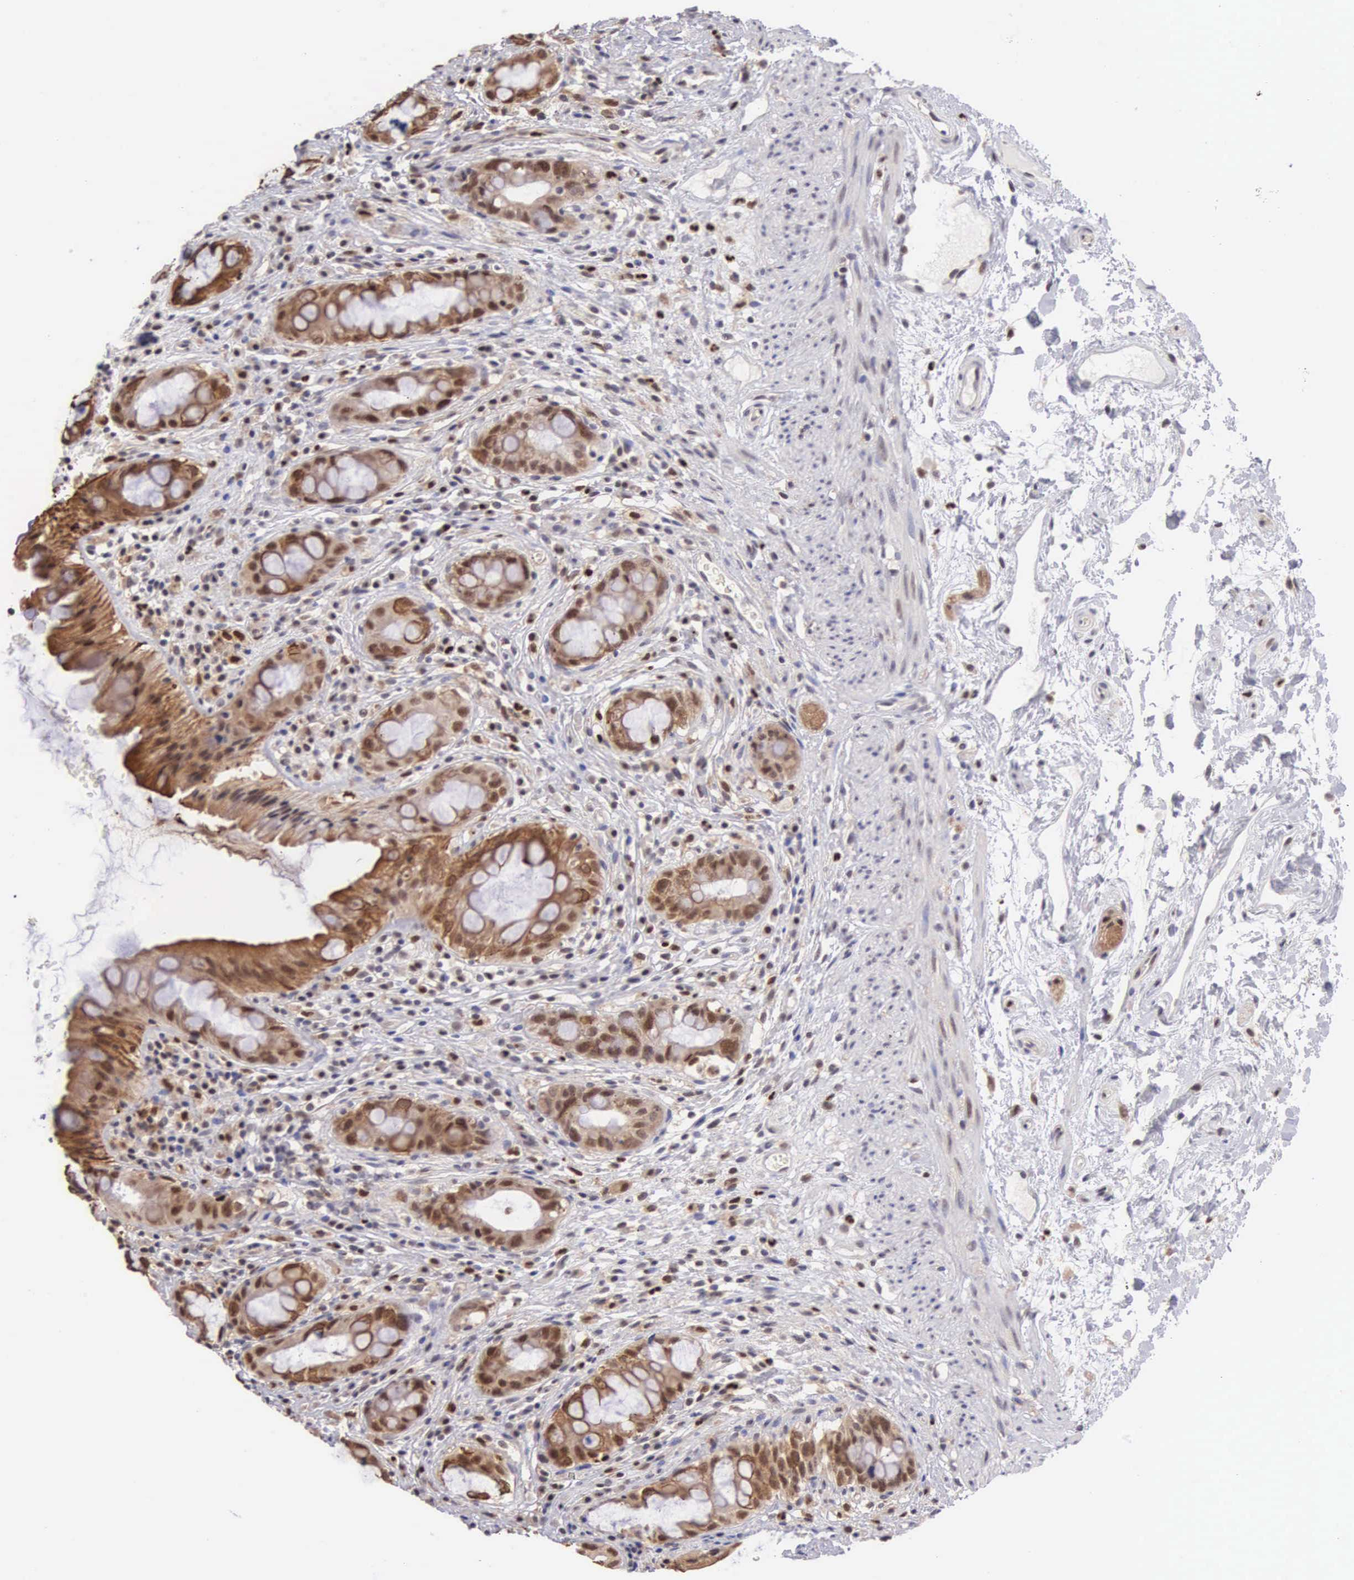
{"staining": {"intensity": "moderate", "quantity": "25%-75%", "location": "cytoplasmic/membranous,nuclear"}, "tissue": "rectum", "cell_type": "Glandular cells", "image_type": "normal", "snomed": [{"axis": "morphology", "description": "Normal tissue, NOS"}, {"axis": "topography", "description": "Rectum"}], "caption": "Human rectum stained with a brown dye shows moderate cytoplasmic/membranous,nuclear positive staining in approximately 25%-75% of glandular cells.", "gene": "GRK3", "patient": {"sex": "female", "age": 60}}